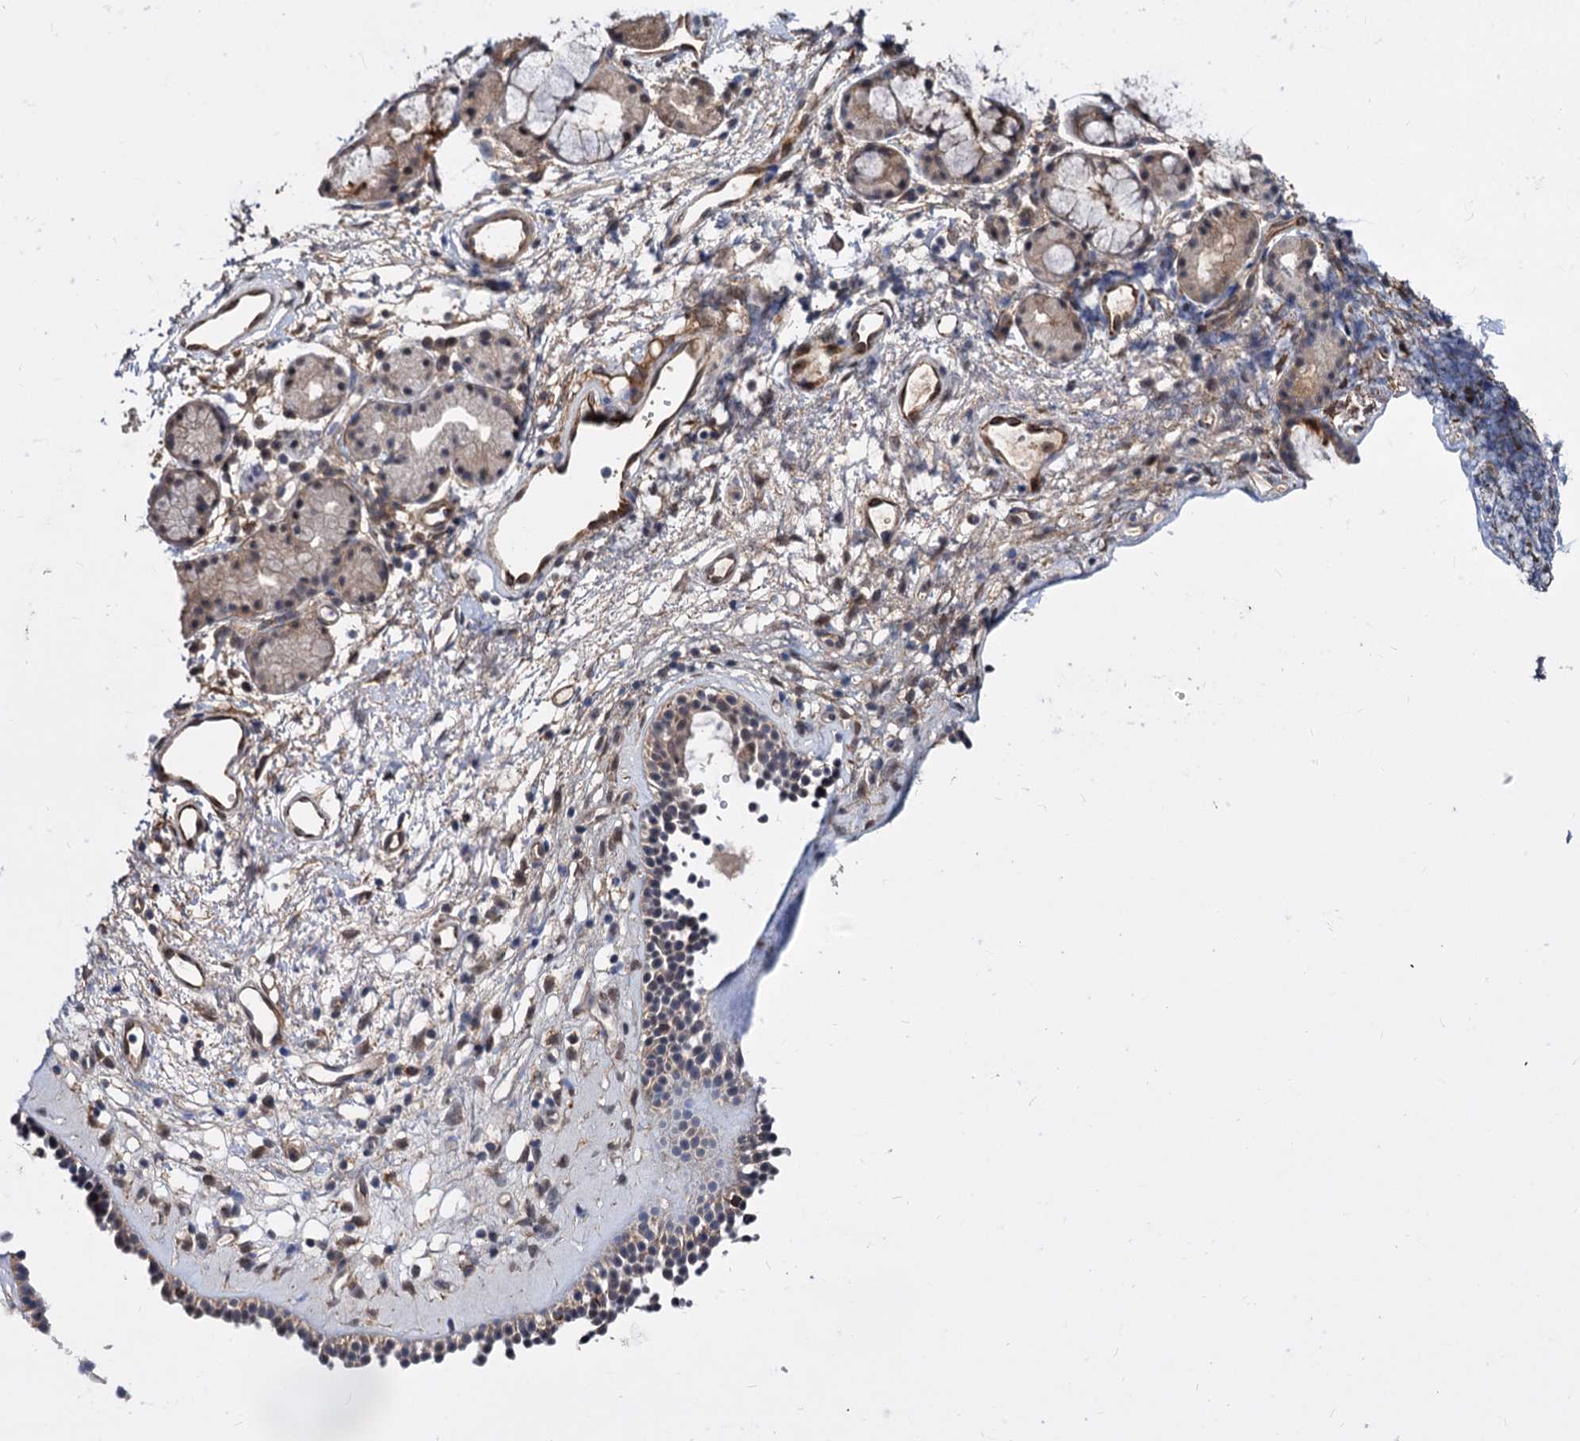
{"staining": {"intensity": "weak", "quantity": "<25%", "location": "cytoplasmic/membranous,nuclear"}, "tissue": "nasopharynx", "cell_type": "Respiratory epithelial cells", "image_type": "normal", "snomed": [{"axis": "morphology", "description": "Normal tissue, NOS"}, {"axis": "morphology", "description": "Inflammation, NOS"}, {"axis": "topography", "description": "Nasopharynx"}], "caption": "An IHC histopathology image of normal nasopharynx is shown. There is no staining in respiratory epithelial cells of nasopharynx.", "gene": "PSMD4", "patient": {"sex": "male", "age": 70}}